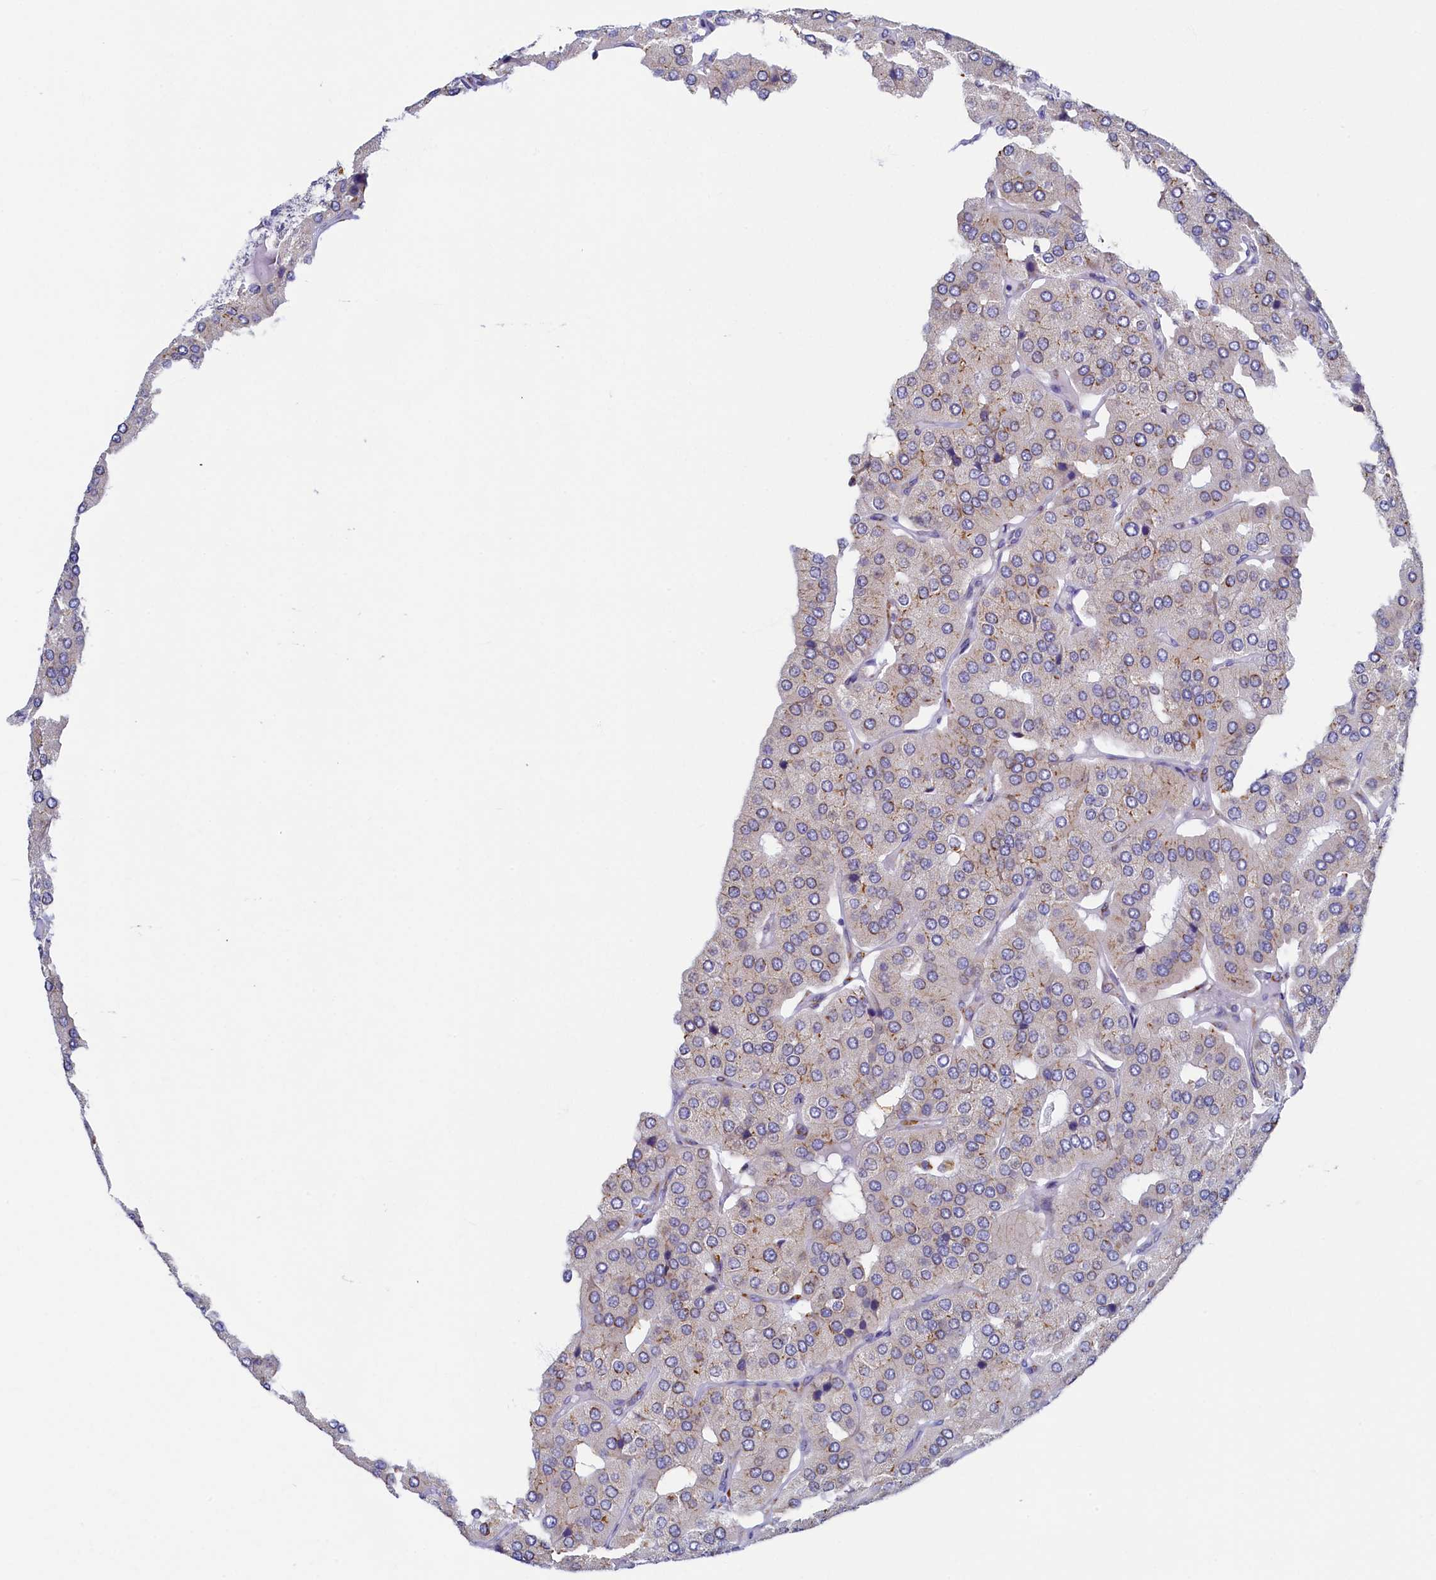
{"staining": {"intensity": "weak", "quantity": "25%-75%", "location": "cytoplasmic/membranous"}, "tissue": "parathyroid gland", "cell_type": "Glandular cells", "image_type": "normal", "snomed": [{"axis": "morphology", "description": "Normal tissue, NOS"}, {"axis": "morphology", "description": "Adenoma, NOS"}, {"axis": "topography", "description": "Parathyroid gland"}], "caption": "IHC image of benign parathyroid gland stained for a protein (brown), which displays low levels of weak cytoplasmic/membranous staining in about 25%-75% of glandular cells.", "gene": "TMEM18", "patient": {"sex": "female", "age": 86}}